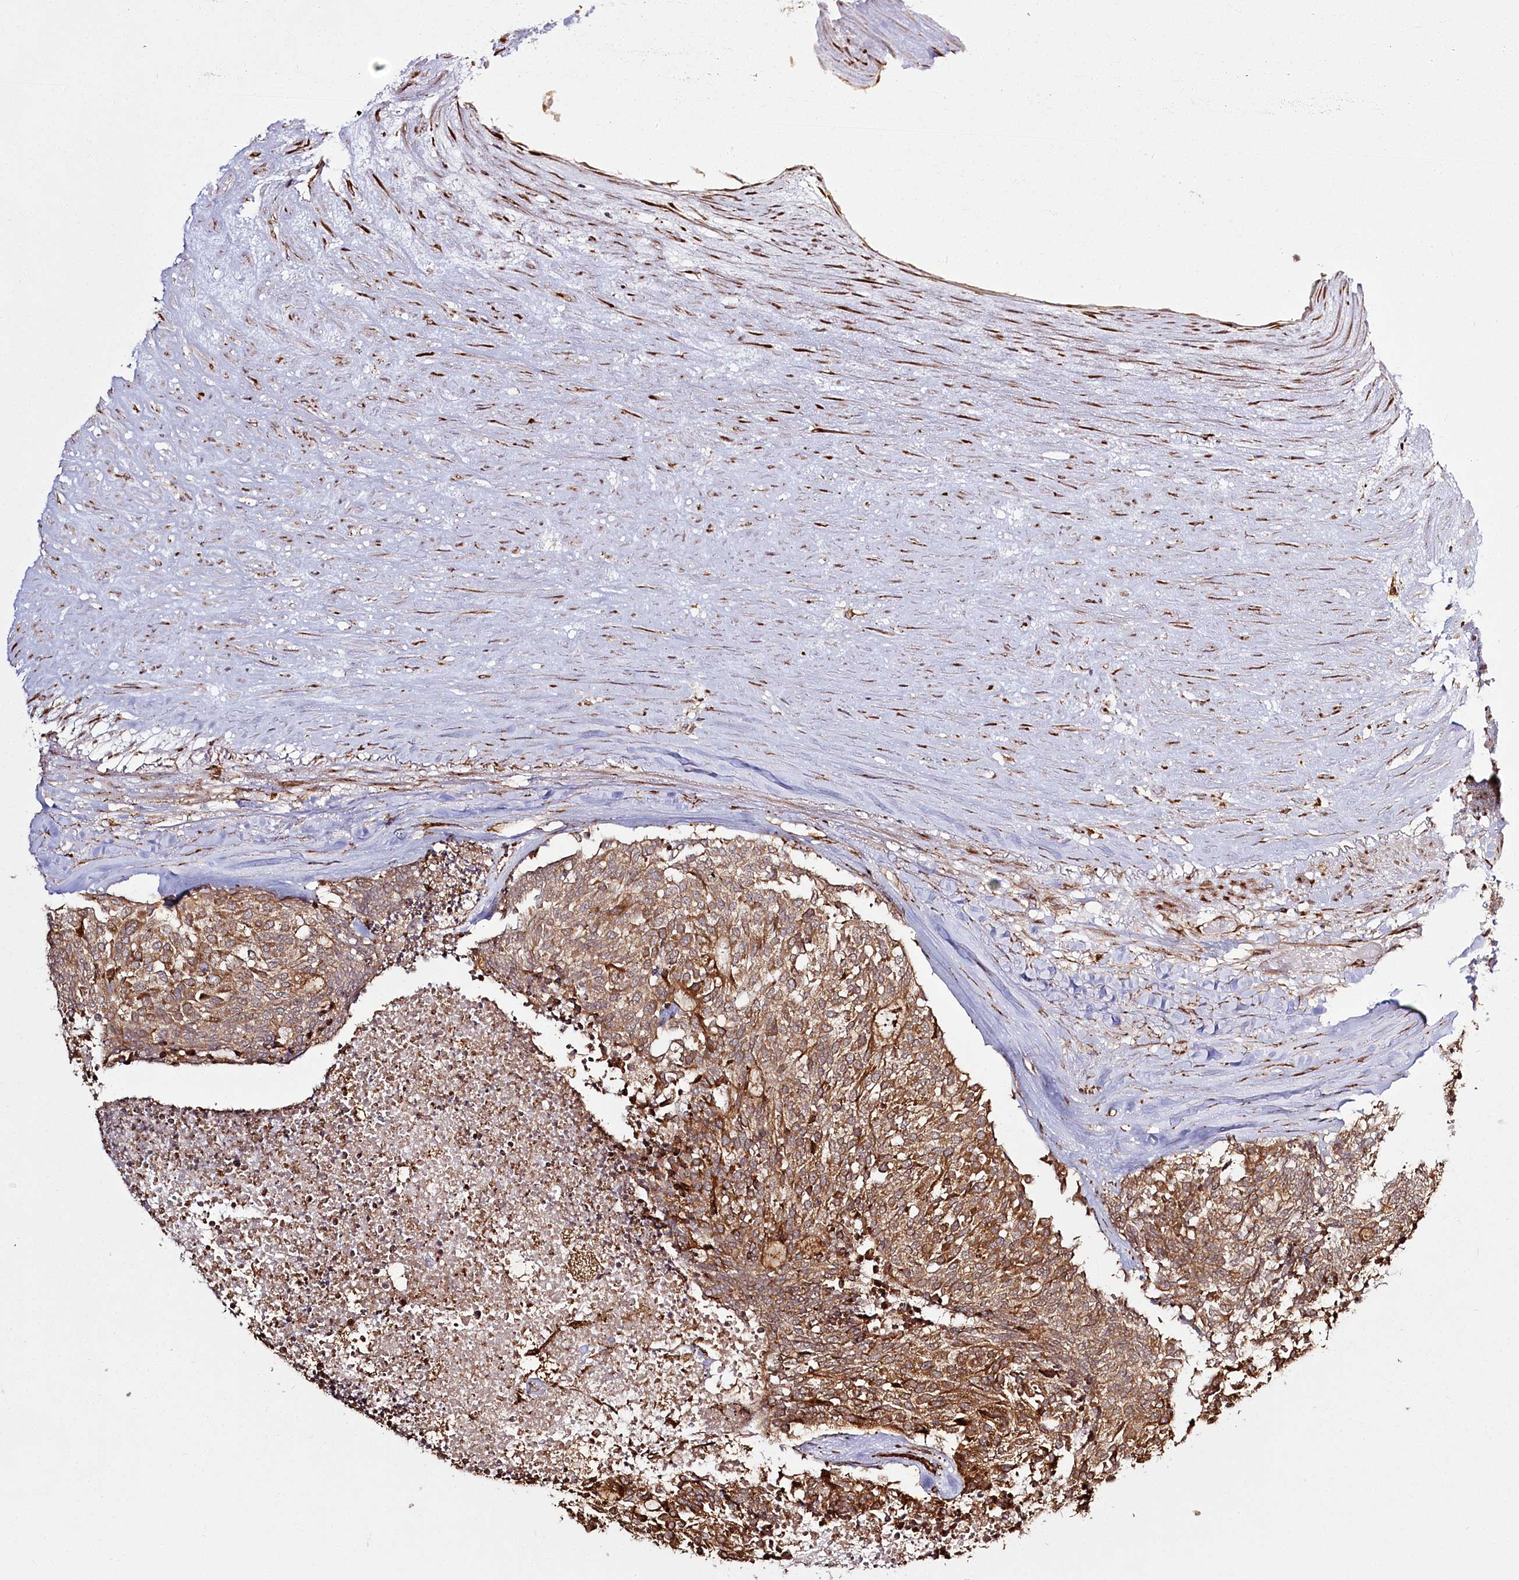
{"staining": {"intensity": "moderate", "quantity": ">75%", "location": "cytoplasmic/membranous"}, "tissue": "carcinoid", "cell_type": "Tumor cells", "image_type": "cancer", "snomed": [{"axis": "morphology", "description": "Carcinoid, malignant, NOS"}, {"axis": "topography", "description": "Pancreas"}], "caption": "High-magnification brightfield microscopy of malignant carcinoid stained with DAB (3,3'-diaminobenzidine) (brown) and counterstained with hematoxylin (blue). tumor cells exhibit moderate cytoplasmic/membranous positivity is appreciated in approximately>75% of cells. The staining was performed using DAB (3,3'-diaminobenzidine), with brown indicating positive protein expression. Nuclei are stained blue with hematoxylin.", "gene": "FAM13A", "patient": {"sex": "female", "age": 54}}